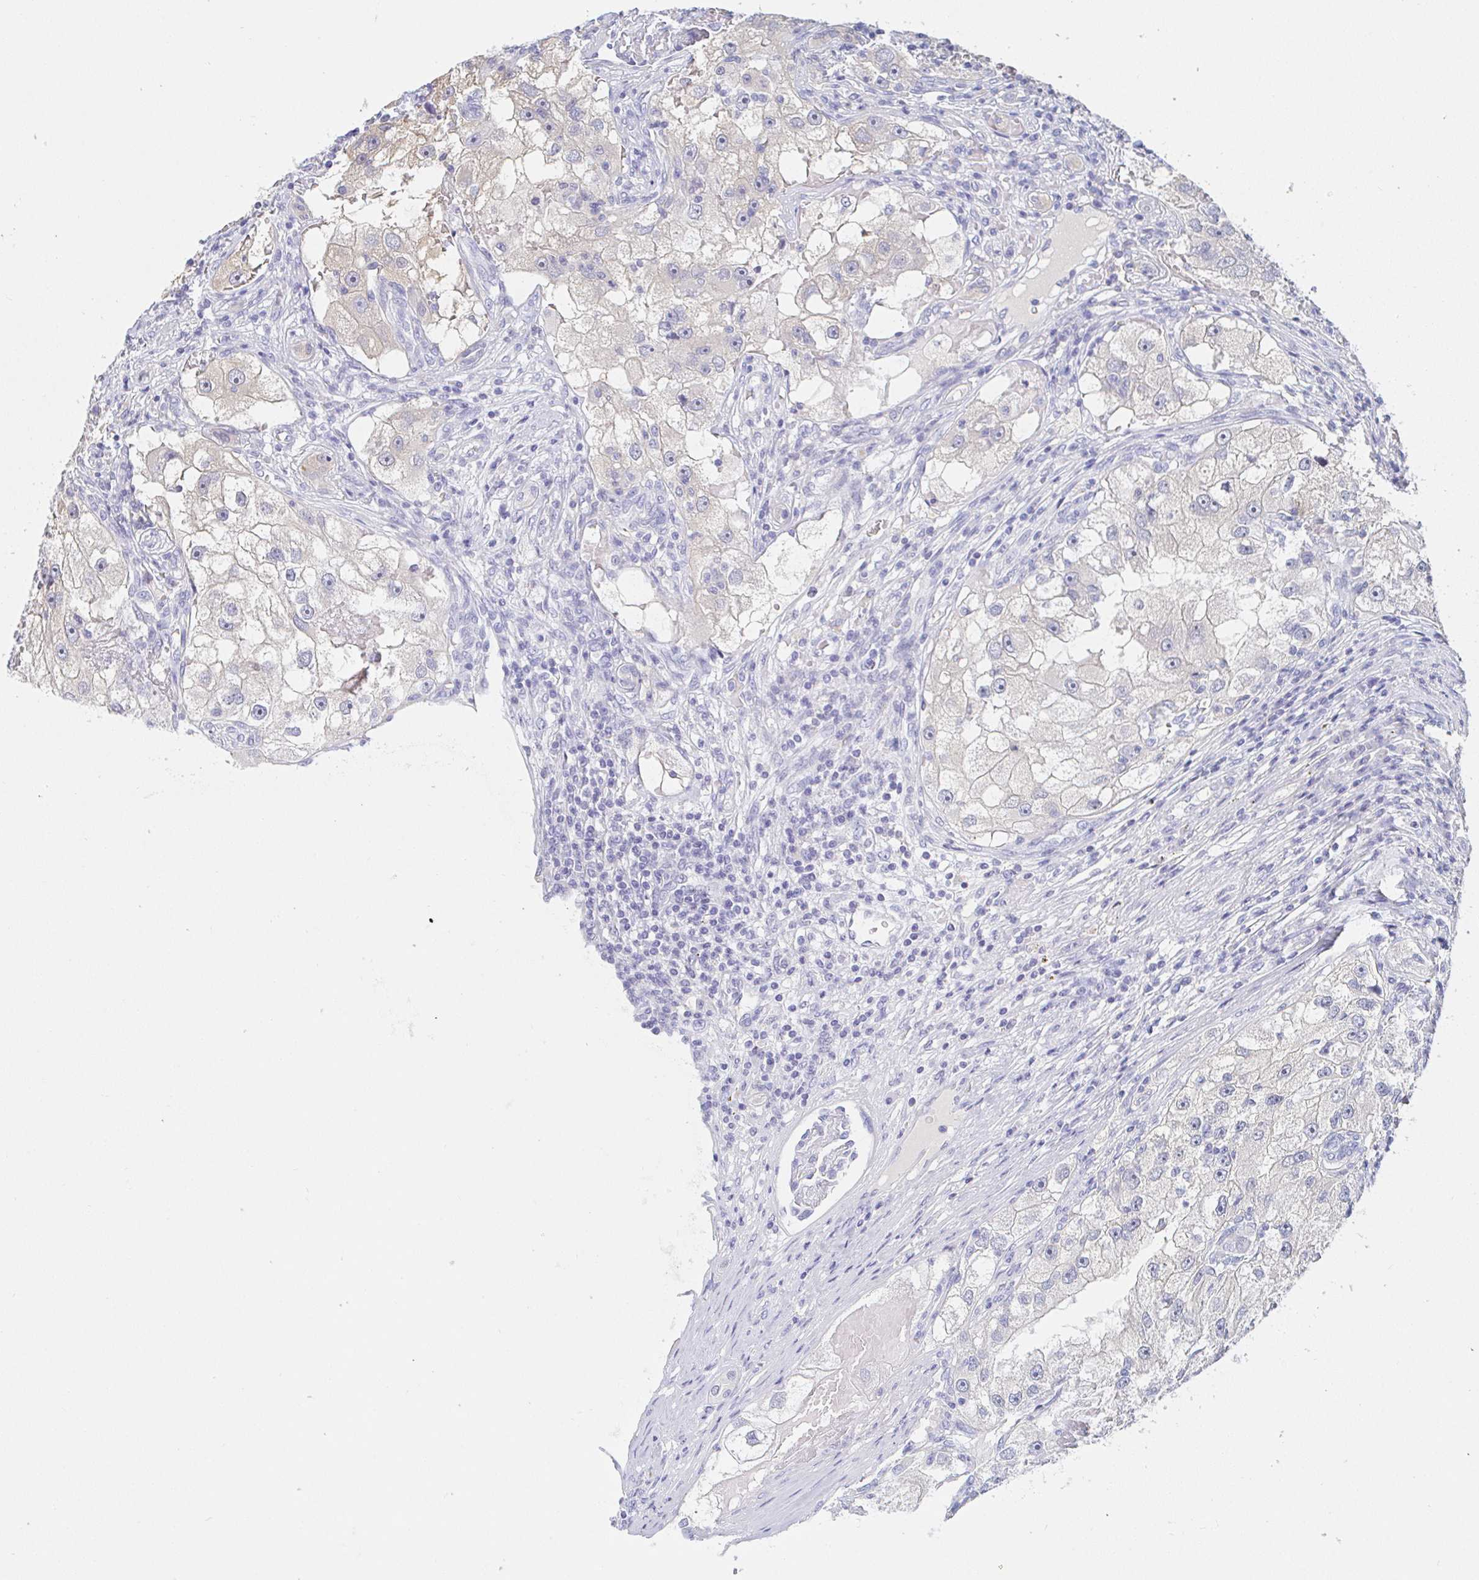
{"staining": {"intensity": "negative", "quantity": "none", "location": "none"}, "tissue": "renal cancer", "cell_type": "Tumor cells", "image_type": "cancer", "snomed": [{"axis": "morphology", "description": "Adenocarcinoma, NOS"}, {"axis": "topography", "description": "Kidney"}], "caption": "Human renal cancer stained for a protein using immunohistochemistry reveals no positivity in tumor cells.", "gene": "PDE6B", "patient": {"sex": "male", "age": 63}}